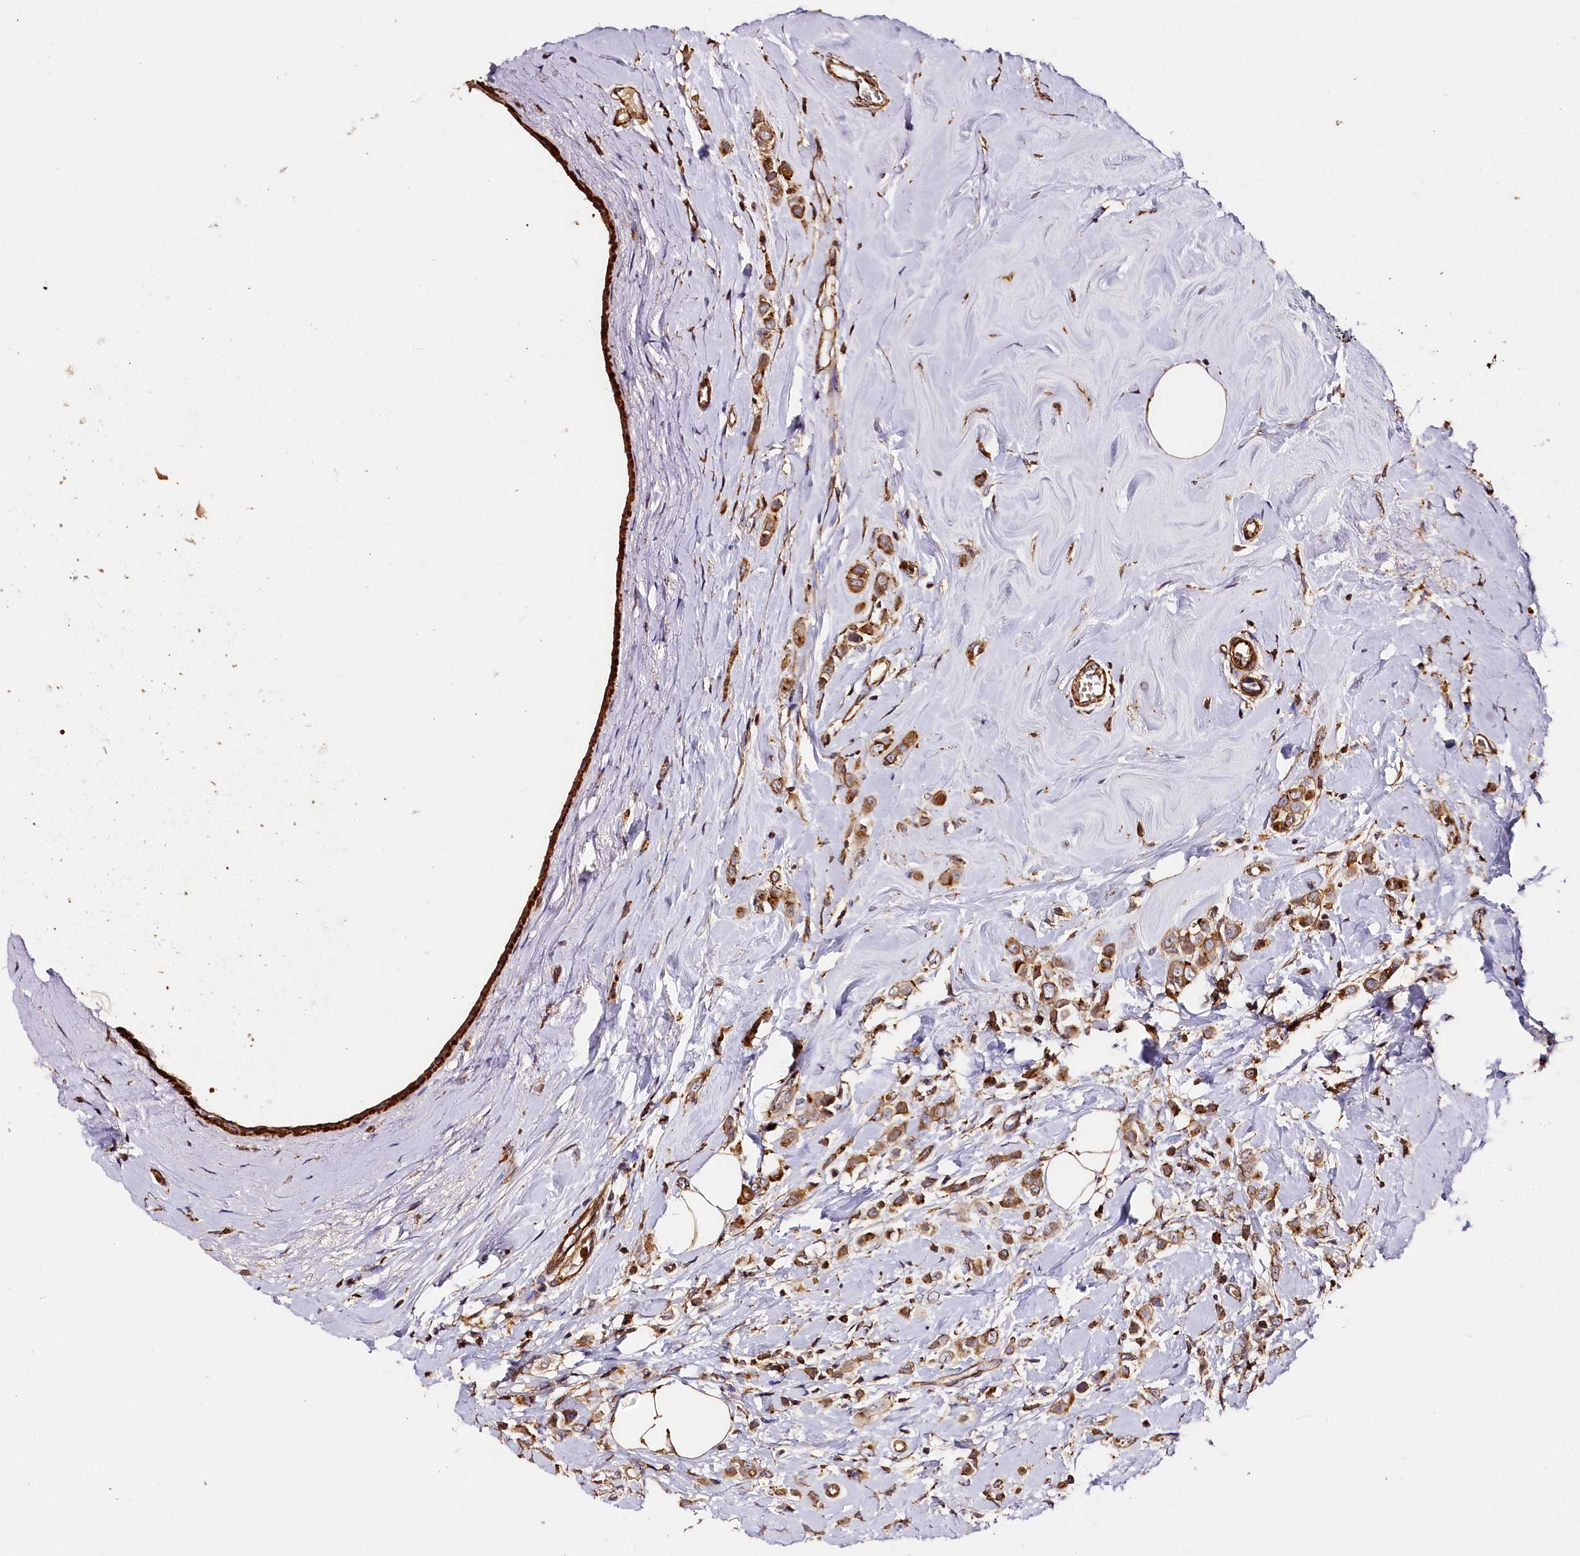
{"staining": {"intensity": "moderate", "quantity": ">75%", "location": "cytoplasmic/membranous"}, "tissue": "breast cancer", "cell_type": "Tumor cells", "image_type": "cancer", "snomed": [{"axis": "morphology", "description": "Lobular carcinoma"}, {"axis": "topography", "description": "Breast"}], "caption": "Immunohistochemistry (IHC) (DAB (3,3'-diaminobenzidine)) staining of breast cancer (lobular carcinoma) shows moderate cytoplasmic/membranous protein expression in approximately >75% of tumor cells.", "gene": "RAPSN", "patient": {"sex": "female", "age": 47}}